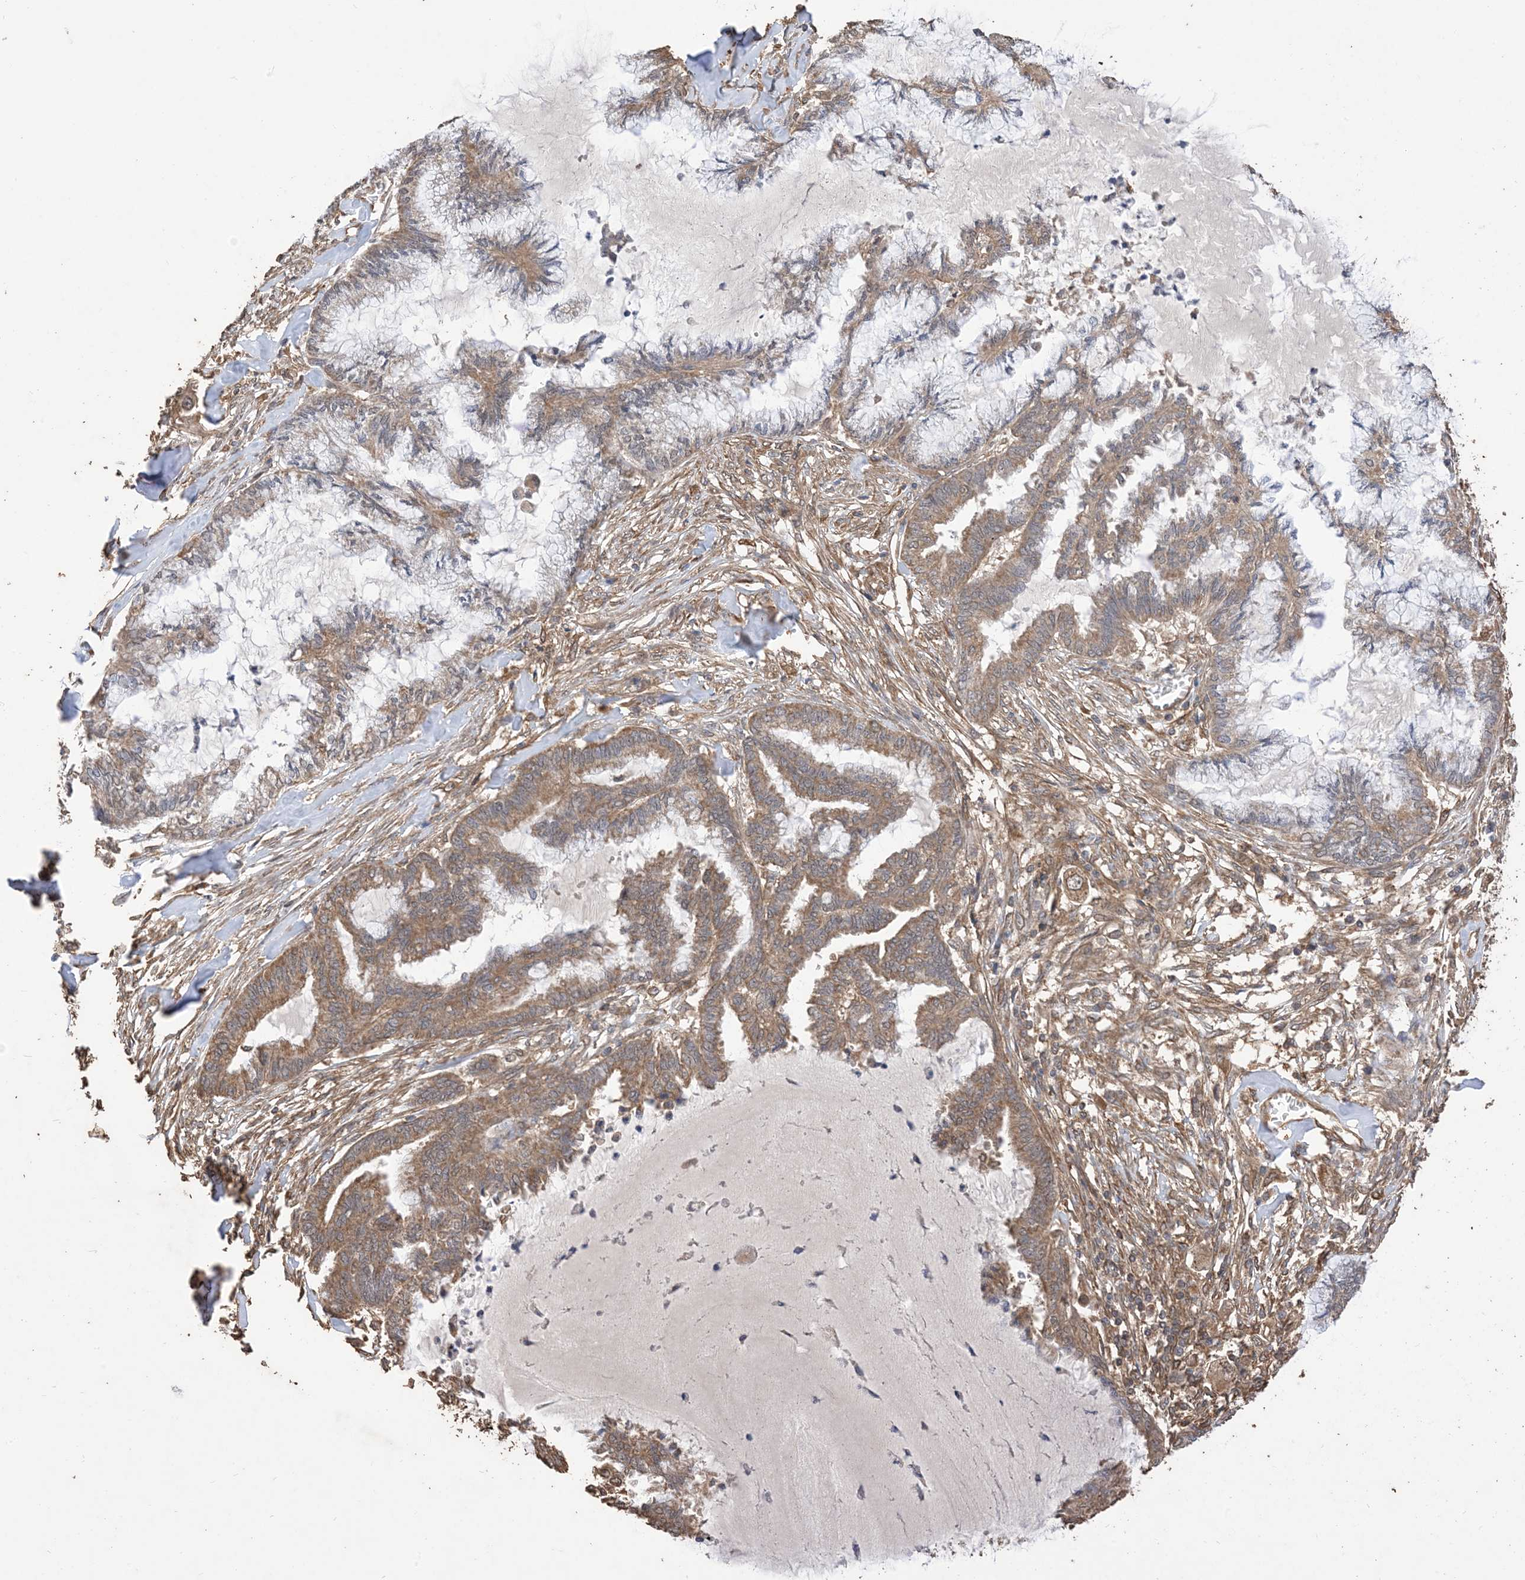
{"staining": {"intensity": "moderate", "quantity": ">75%", "location": "cytoplasmic/membranous"}, "tissue": "endometrial cancer", "cell_type": "Tumor cells", "image_type": "cancer", "snomed": [{"axis": "morphology", "description": "Adenocarcinoma, NOS"}, {"axis": "topography", "description": "Endometrium"}], "caption": "Approximately >75% of tumor cells in endometrial adenocarcinoma exhibit moderate cytoplasmic/membranous protein expression as visualized by brown immunohistochemical staining.", "gene": "ZKSCAN5", "patient": {"sex": "female", "age": 86}}